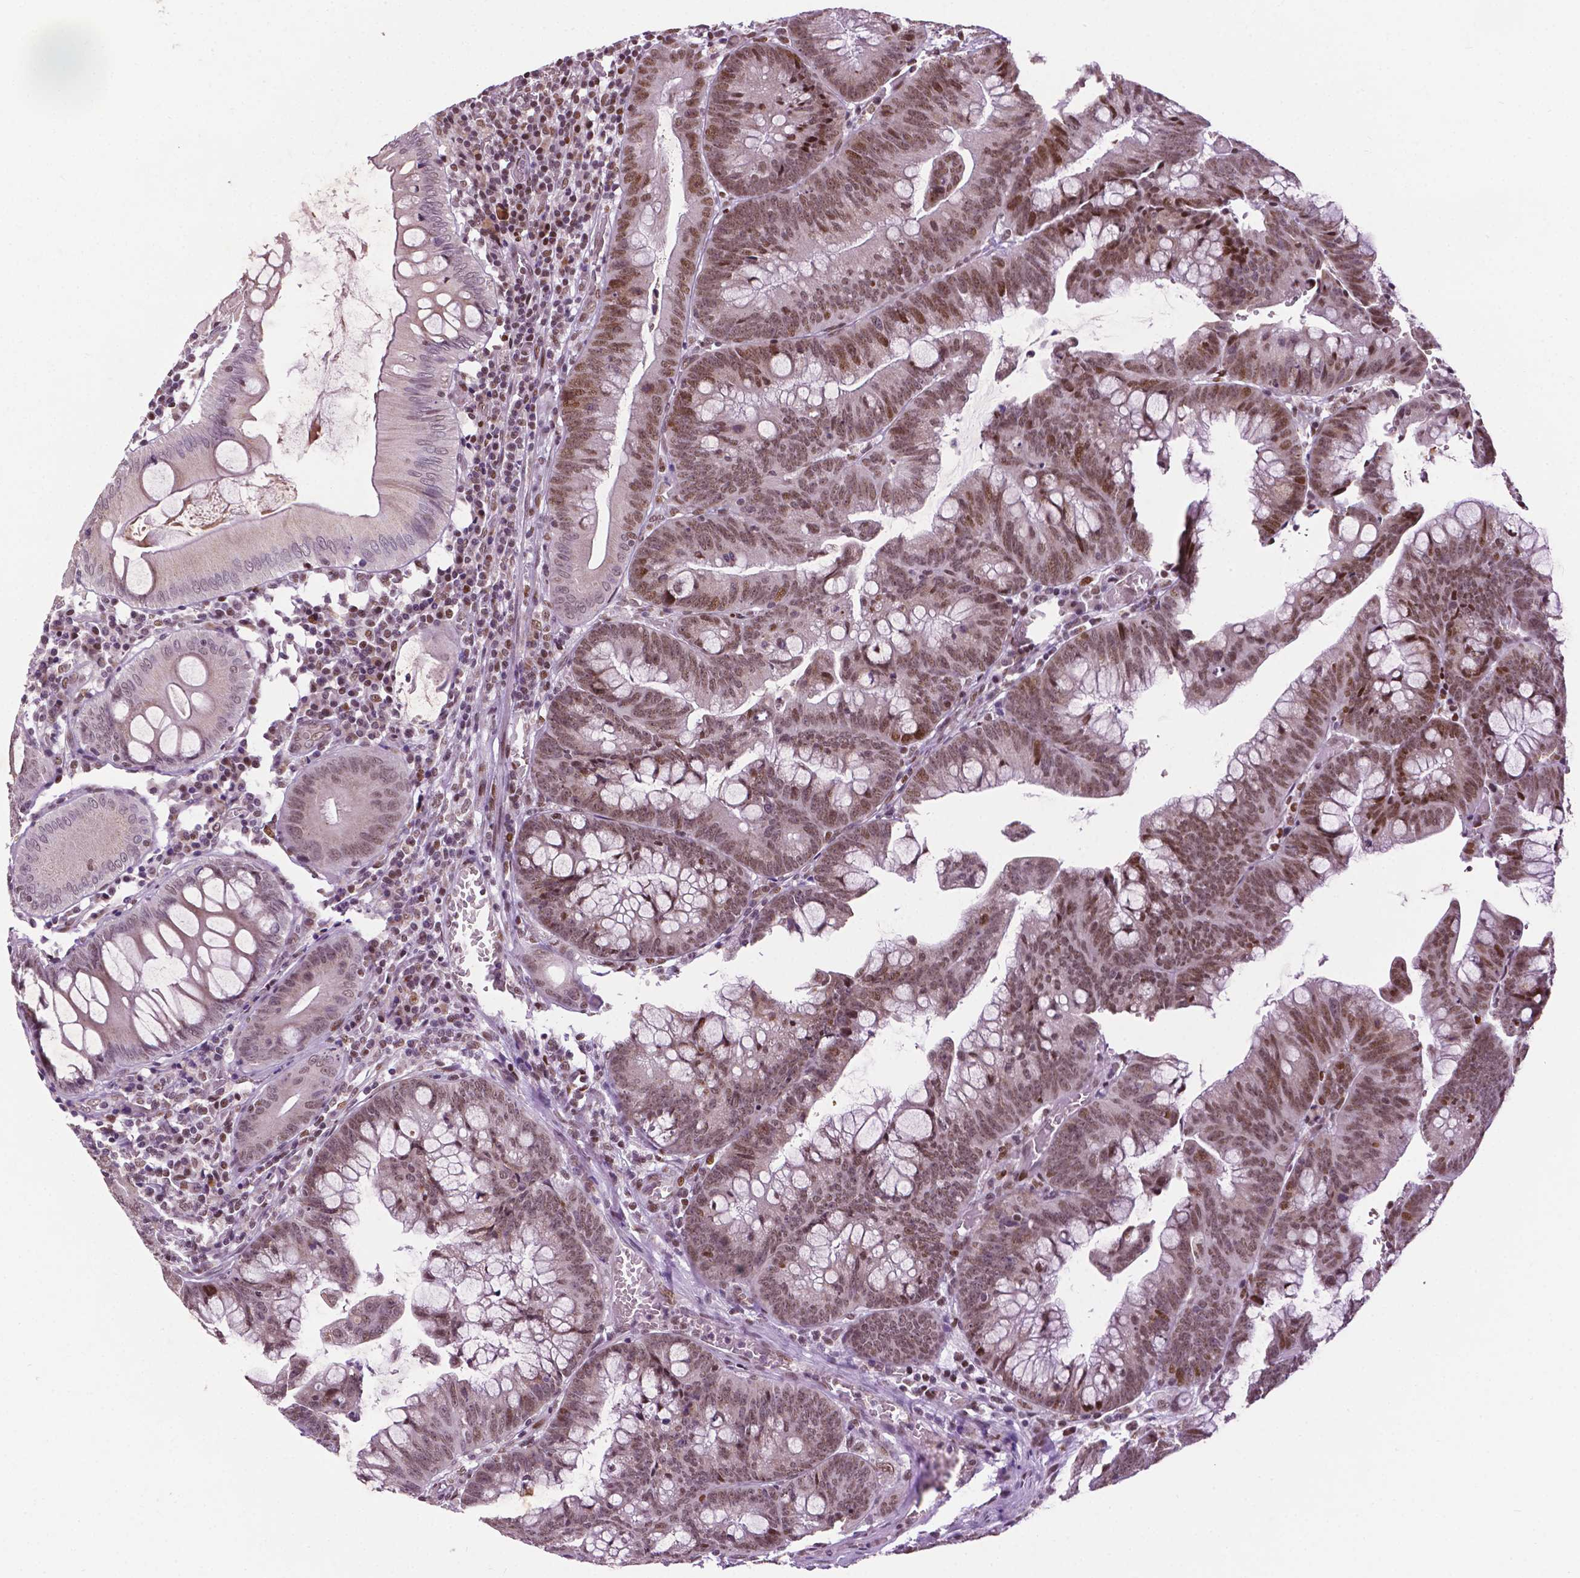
{"staining": {"intensity": "moderate", "quantity": ">75%", "location": "nuclear"}, "tissue": "colorectal cancer", "cell_type": "Tumor cells", "image_type": "cancer", "snomed": [{"axis": "morphology", "description": "Adenocarcinoma, NOS"}, {"axis": "topography", "description": "Colon"}], "caption": "Brown immunohistochemical staining in adenocarcinoma (colorectal) reveals moderate nuclear staining in approximately >75% of tumor cells.", "gene": "ZNF41", "patient": {"sex": "male", "age": 62}}